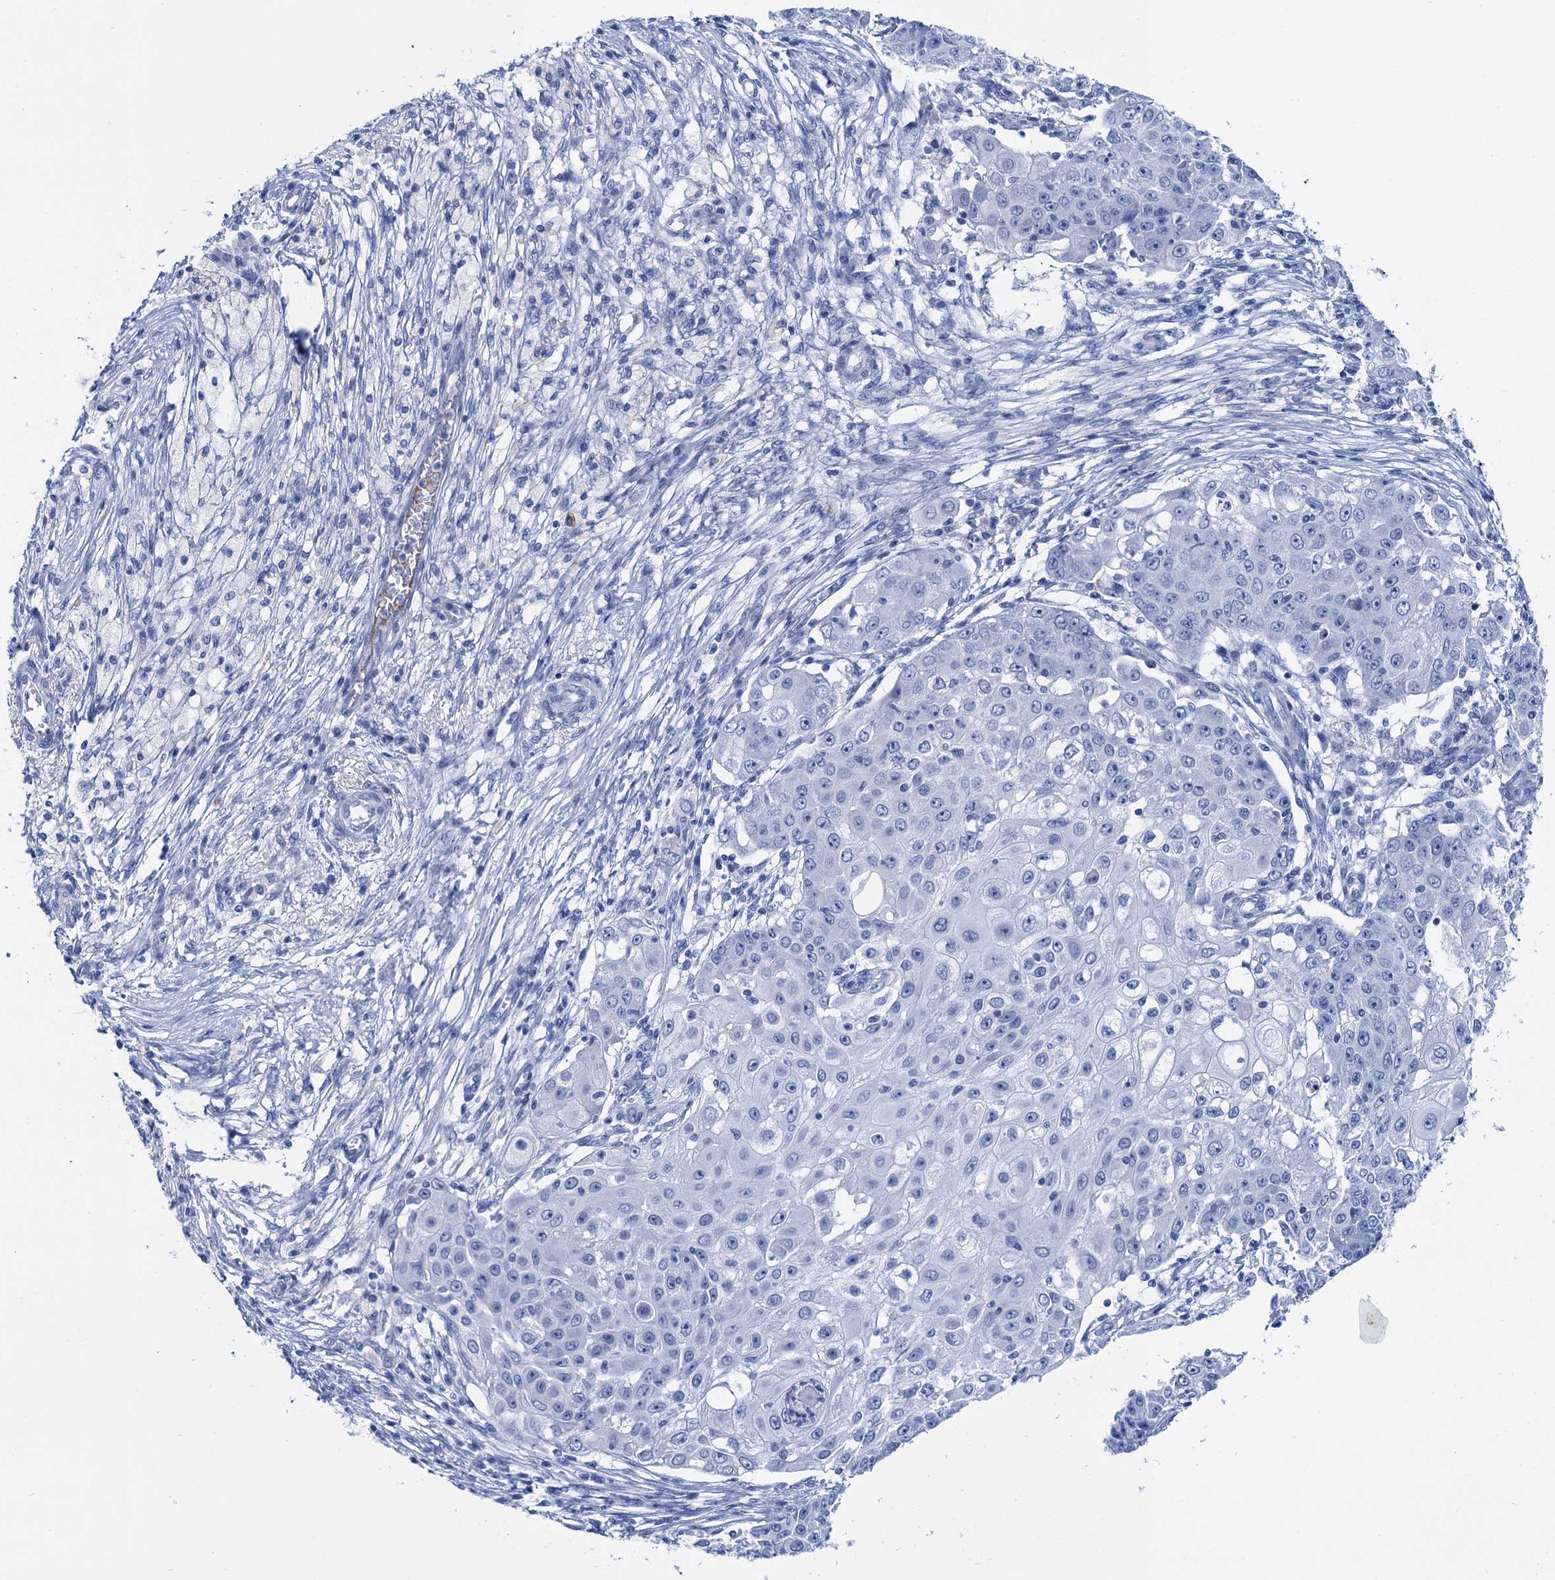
{"staining": {"intensity": "negative", "quantity": "none", "location": "none"}, "tissue": "ovarian cancer", "cell_type": "Tumor cells", "image_type": "cancer", "snomed": [{"axis": "morphology", "description": "Carcinoma, endometroid"}, {"axis": "topography", "description": "Ovary"}], "caption": "There is no significant staining in tumor cells of endometroid carcinoma (ovarian).", "gene": "NLRP10", "patient": {"sex": "female", "age": 42}}